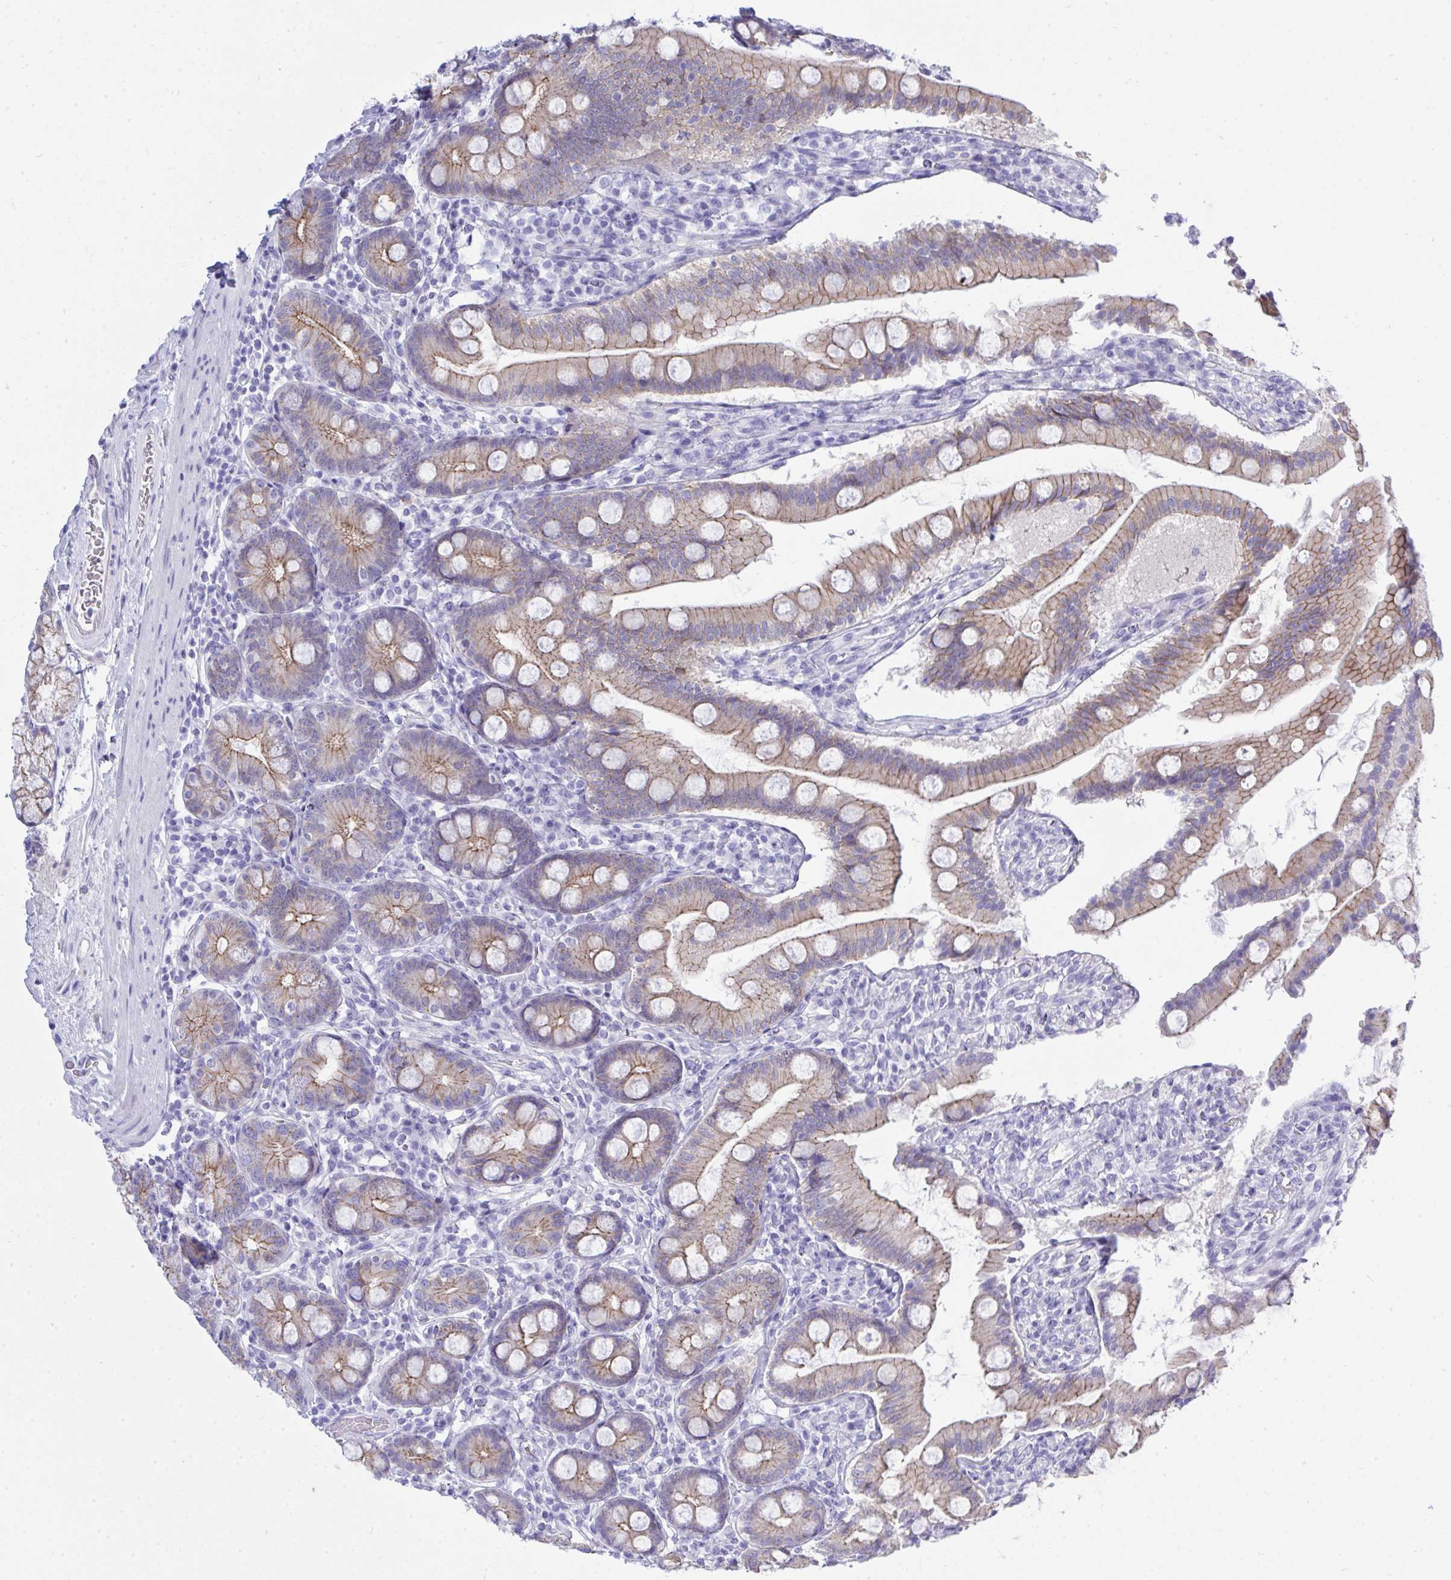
{"staining": {"intensity": "weak", "quantity": "25%-75%", "location": "cytoplasmic/membranous"}, "tissue": "duodenum", "cell_type": "Glandular cells", "image_type": "normal", "snomed": [{"axis": "morphology", "description": "Normal tissue, NOS"}, {"axis": "topography", "description": "Duodenum"}], "caption": "Protein expression analysis of unremarkable human duodenum reveals weak cytoplasmic/membranous positivity in approximately 25%-75% of glandular cells.", "gene": "GLB1L2", "patient": {"sex": "female", "age": 67}}